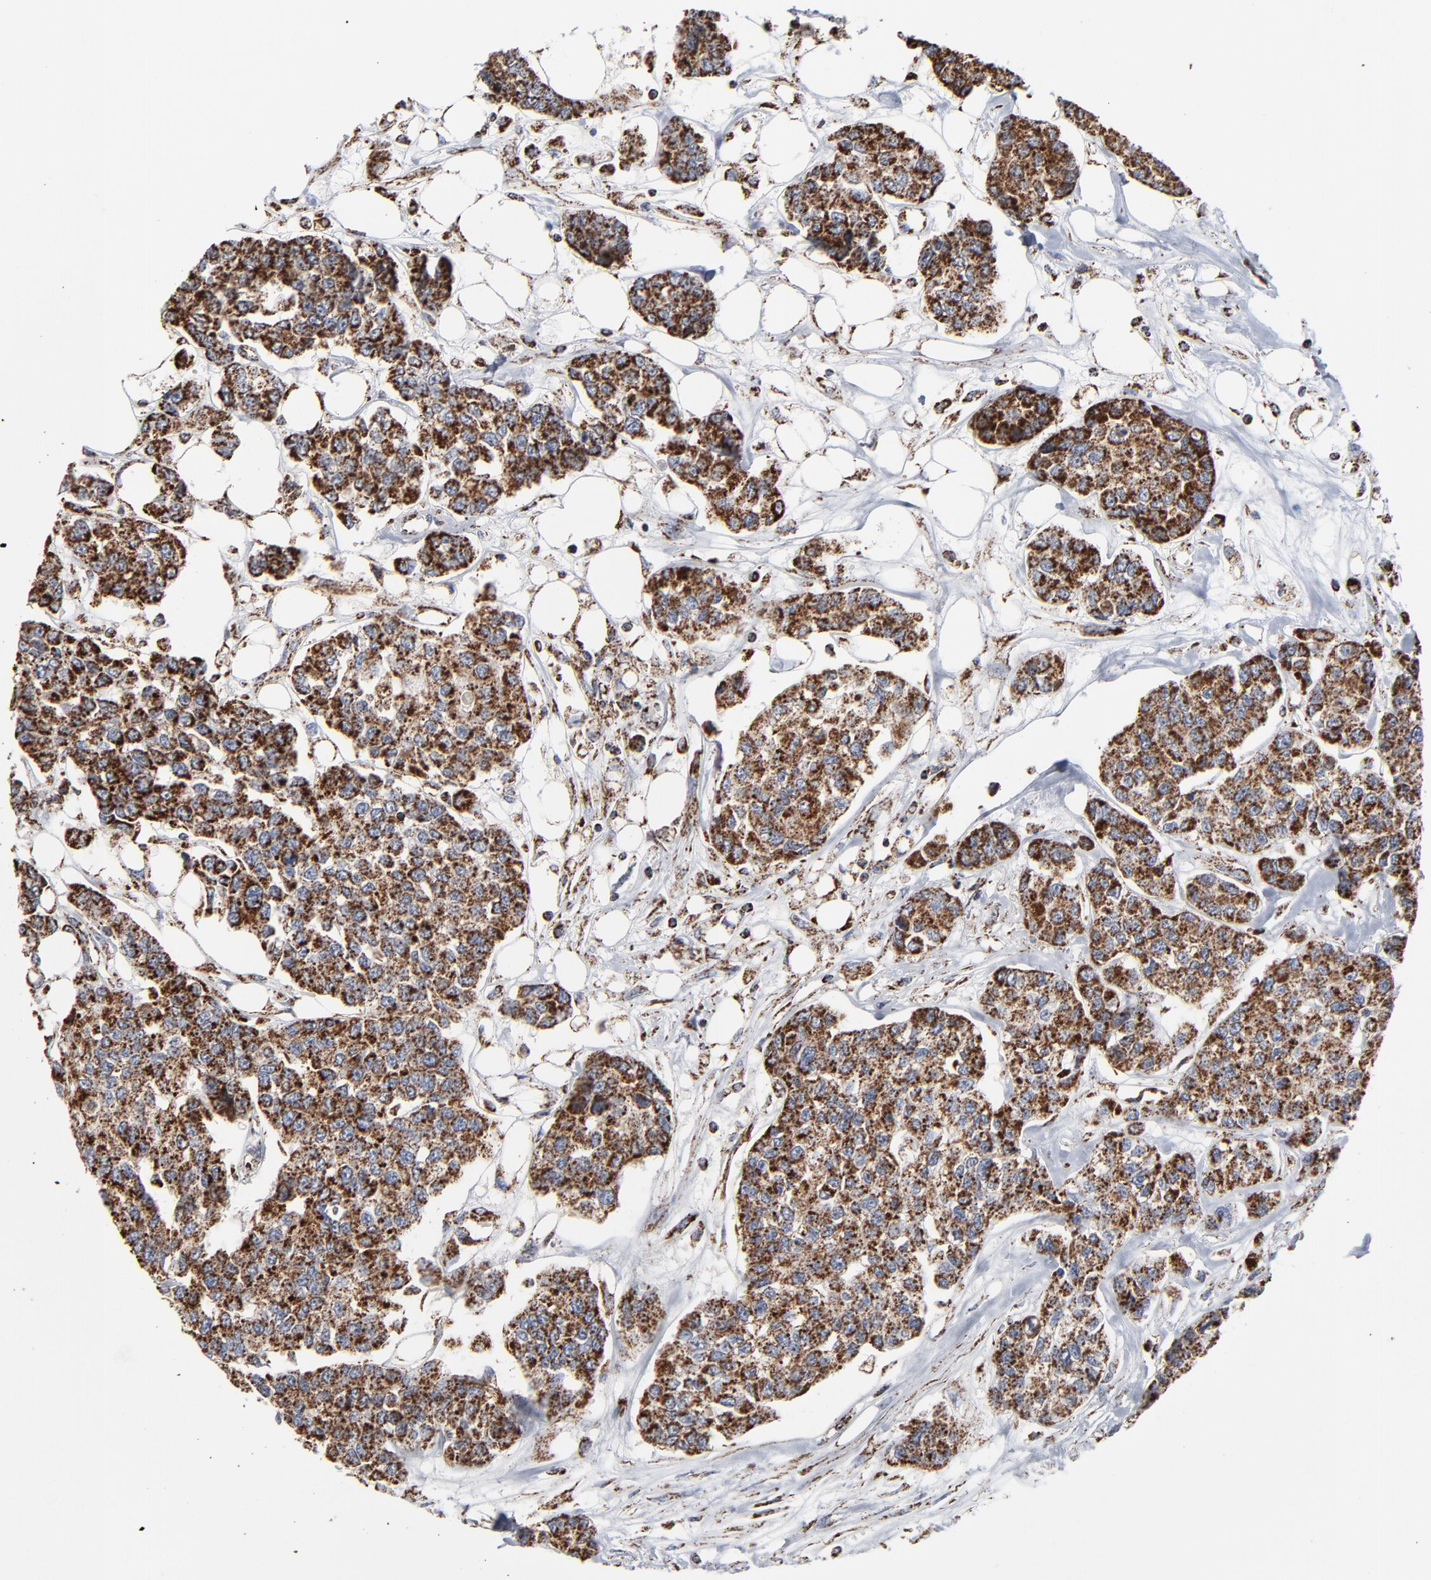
{"staining": {"intensity": "strong", "quantity": ">75%", "location": "cytoplasmic/membranous"}, "tissue": "breast cancer", "cell_type": "Tumor cells", "image_type": "cancer", "snomed": [{"axis": "morphology", "description": "Duct carcinoma"}, {"axis": "topography", "description": "Breast"}], "caption": "Tumor cells exhibit high levels of strong cytoplasmic/membranous expression in approximately >75% of cells in human breast cancer (intraductal carcinoma). The staining was performed using DAB (3,3'-diaminobenzidine), with brown indicating positive protein expression. Nuclei are stained blue with hematoxylin.", "gene": "UQCRC1", "patient": {"sex": "female", "age": 51}}